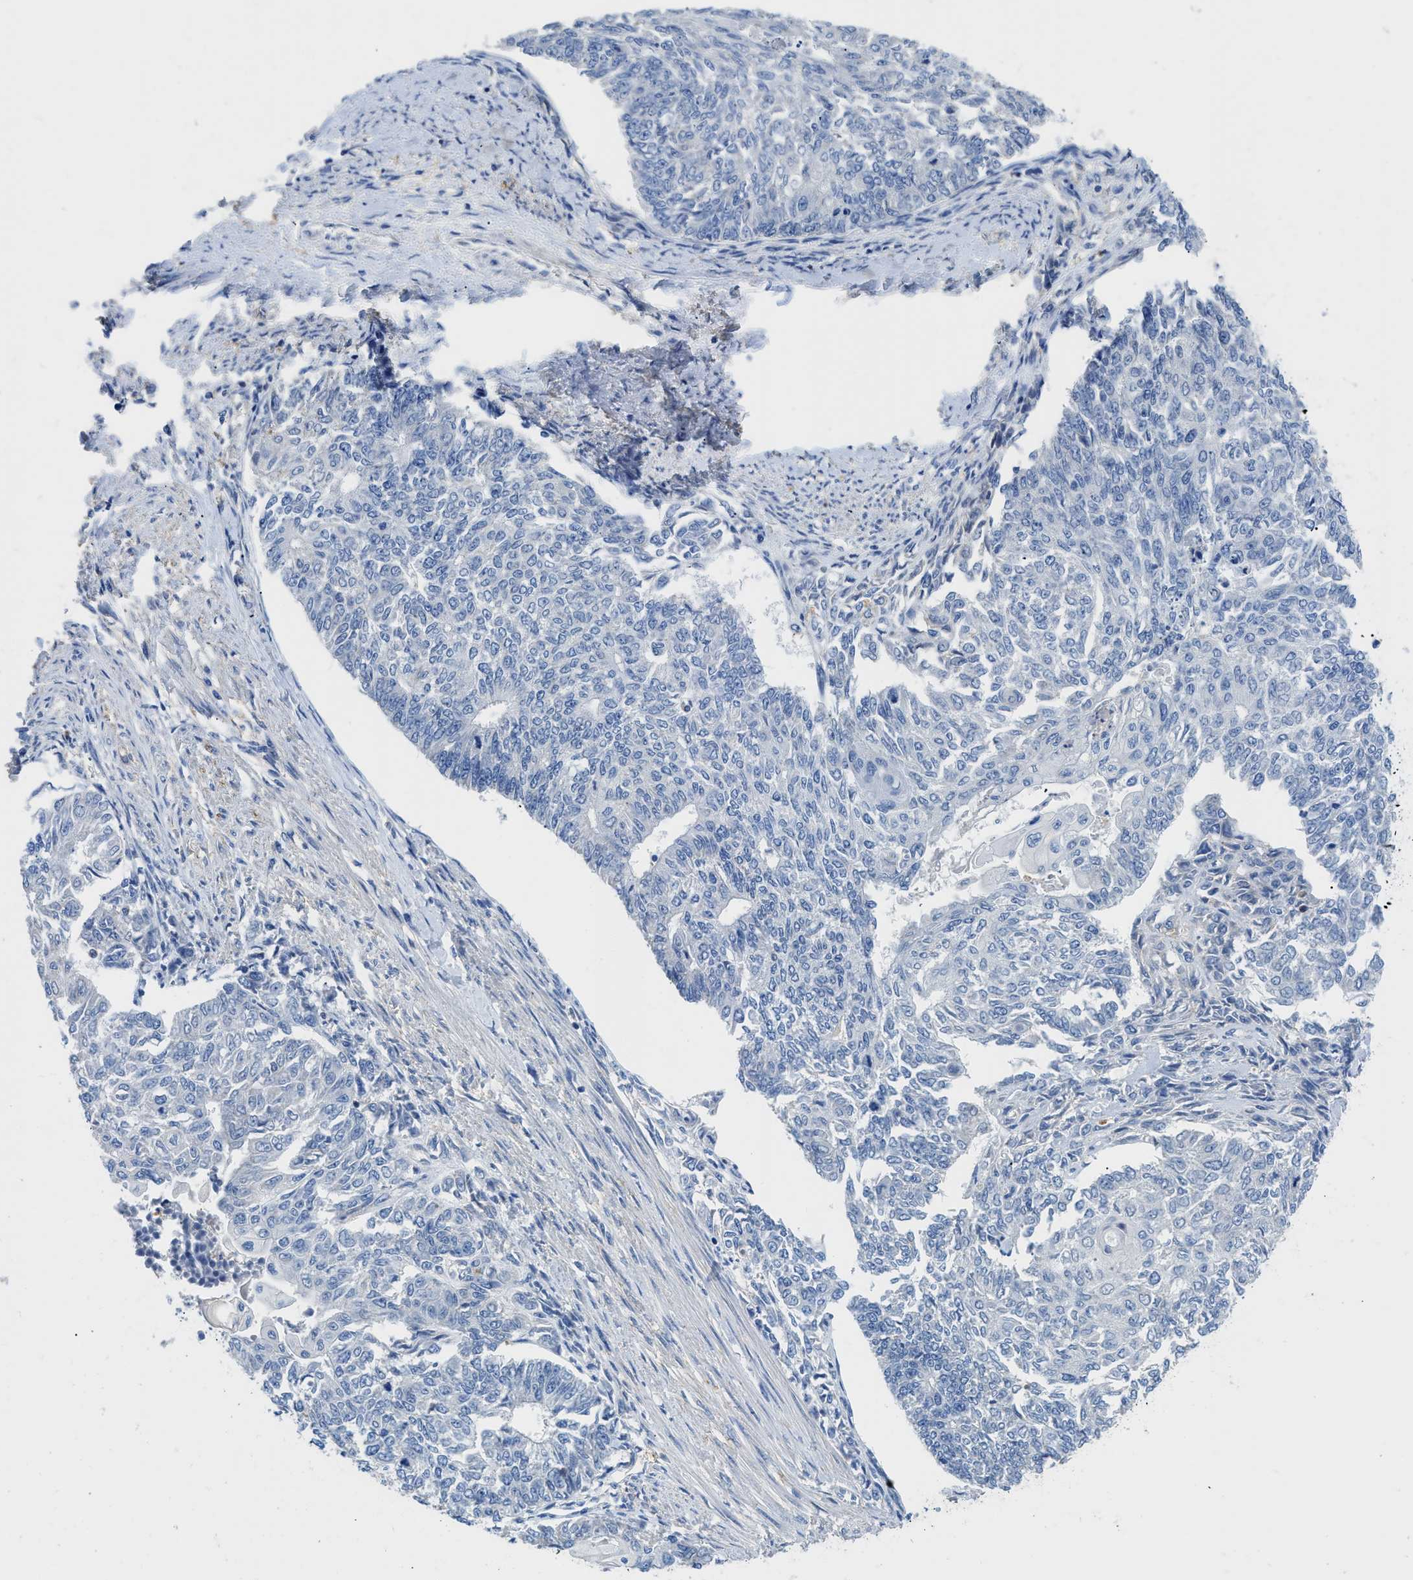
{"staining": {"intensity": "negative", "quantity": "none", "location": "none"}, "tissue": "endometrial cancer", "cell_type": "Tumor cells", "image_type": "cancer", "snomed": [{"axis": "morphology", "description": "Adenocarcinoma, NOS"}, {"axis": "topography", "description": "Endometrium"}], "caption": "This photomicrograph is of adenocarcinoma (endometrial) stained with immunohistochemistry to label a protein in brown with the nuclei are counter-stained blue. There is no positivity in tumor cells.", "gene": "NEB", "patient": {"sex": "female", "age": 32}}